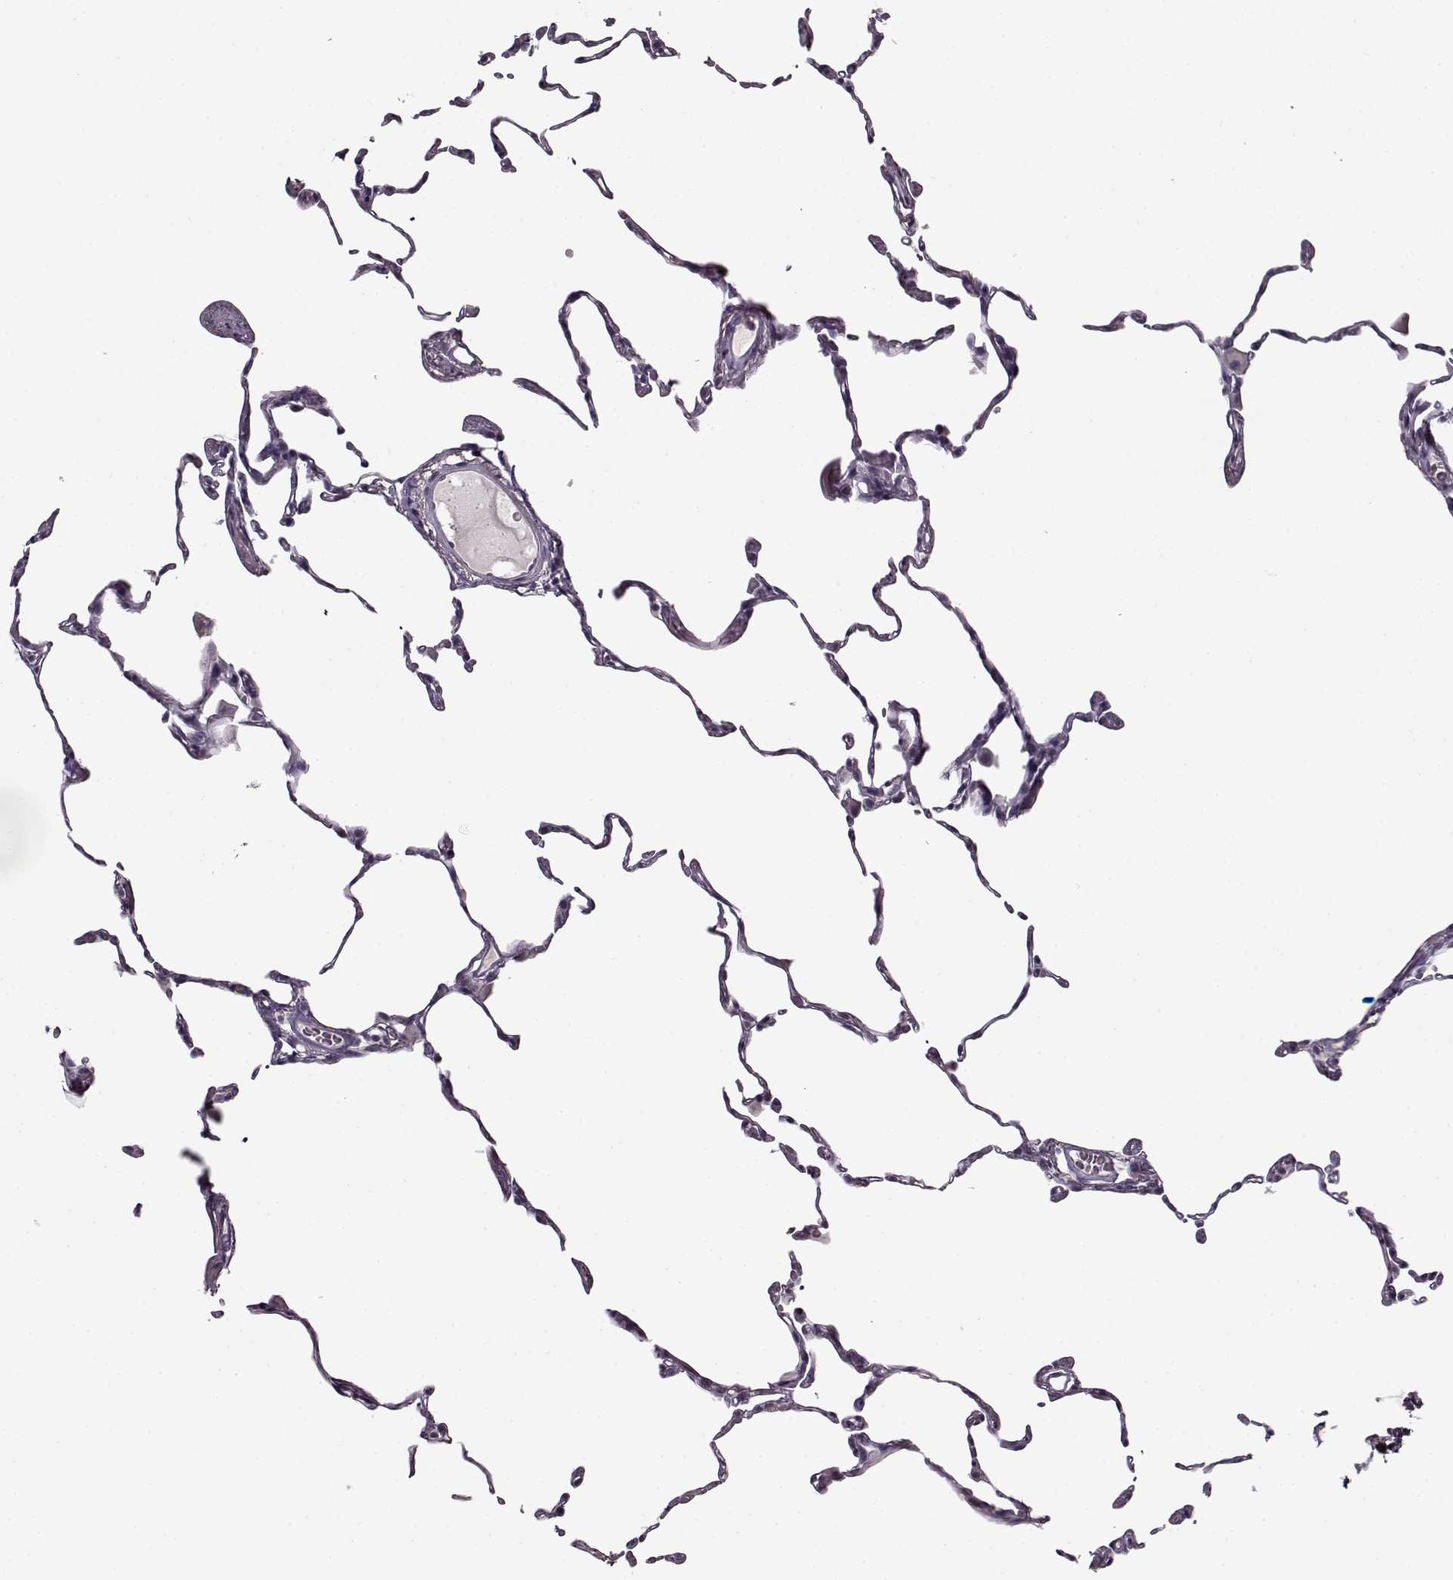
{"staining": {"intensity": "negative", "quantity": "none", "location": "none"}, "tissue": "lung", "cell_type": "Alveolar cells", "image_type": "normal", "snomed": [{"axis": "morphology", "description": "Normal tissue, NOS"}, {"axis": "topography", "description": "Lung"}], "caption": "A high-resolution histopathology image shows IHC staining of benign lung, which shows no significant positivity in alveolar cells.", "gene": "FSHB", "patient": {"sex": "female", "age": 57}}